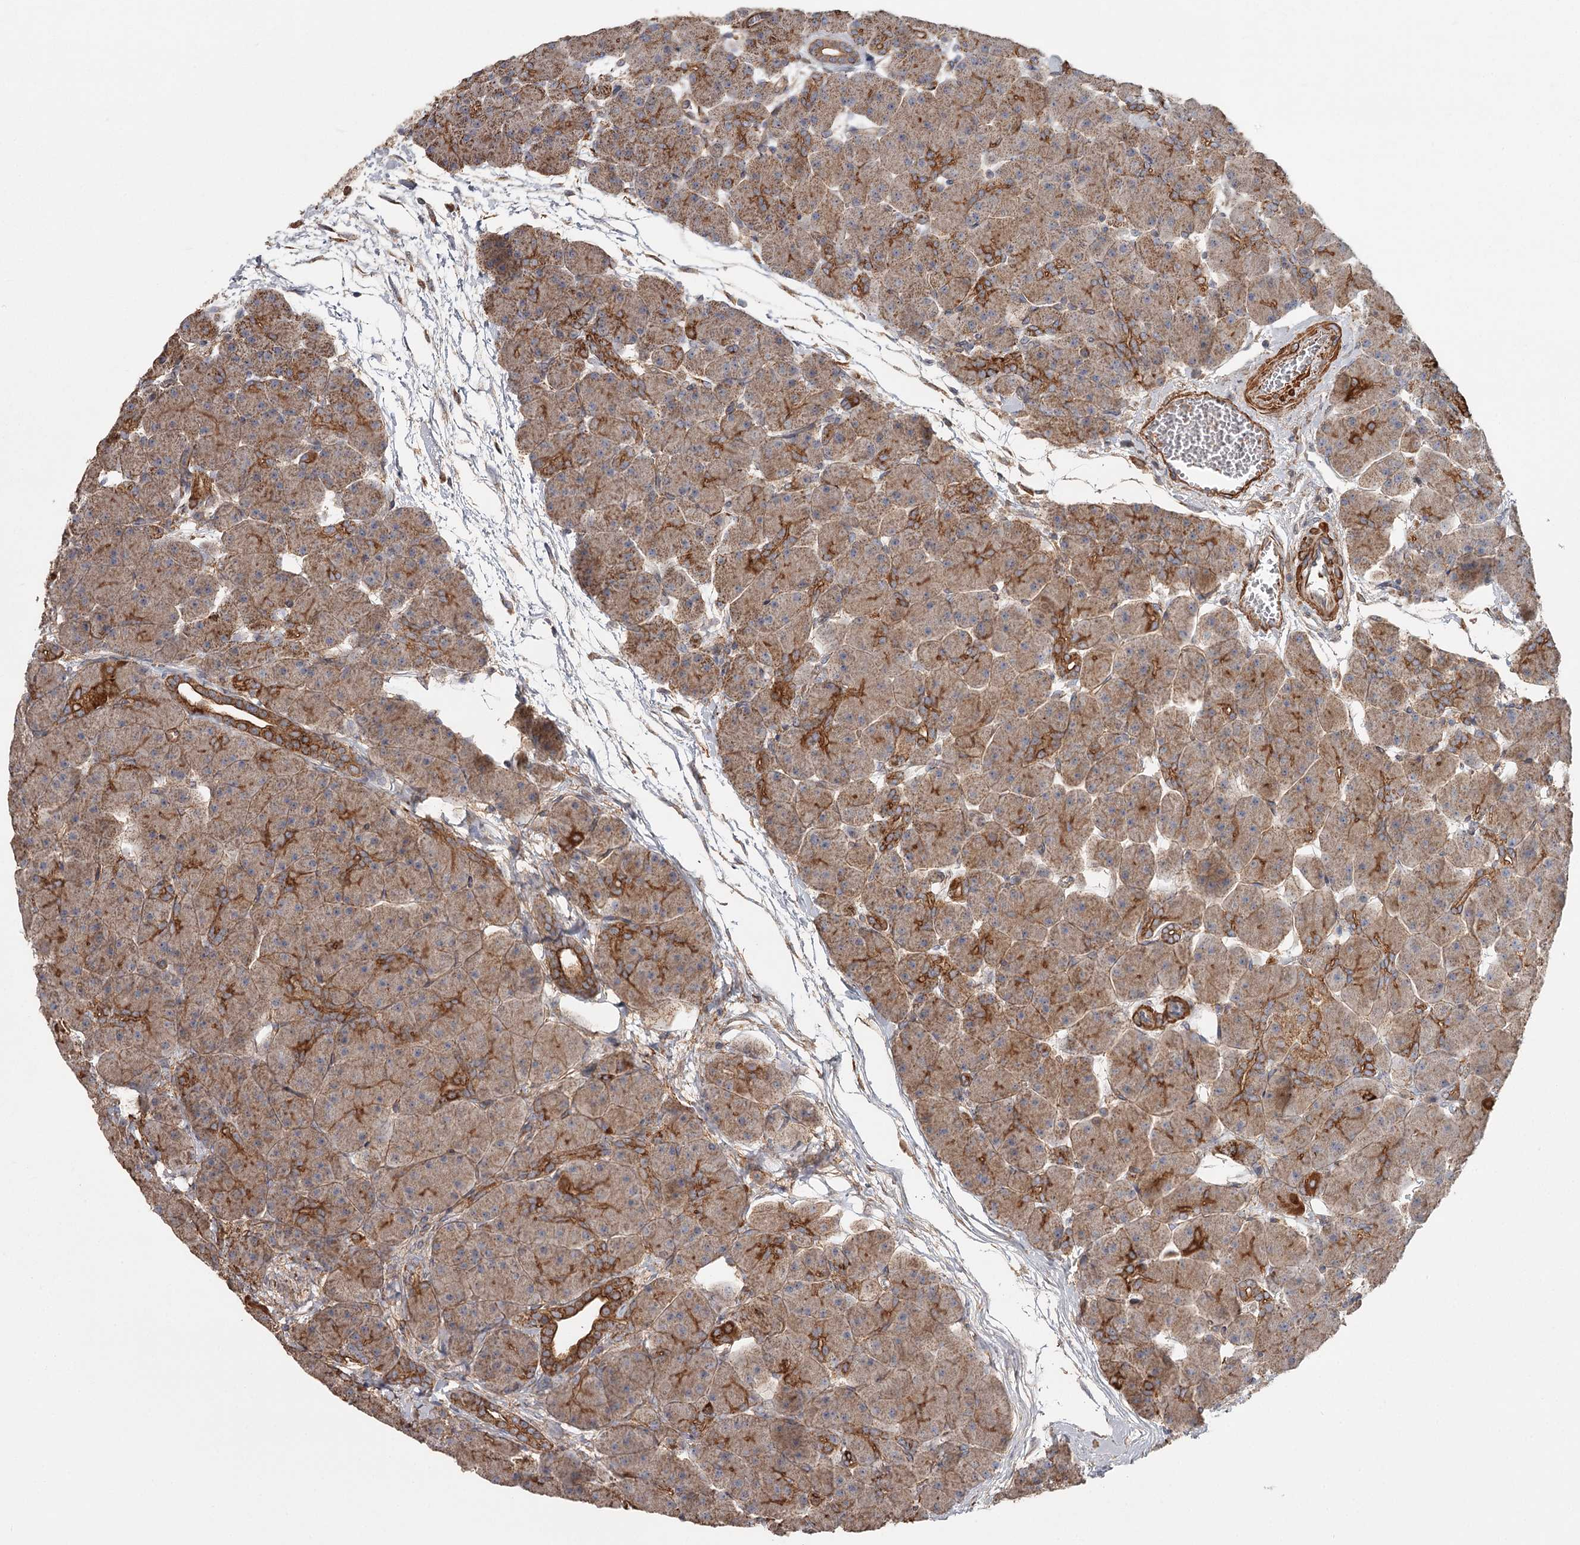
{"staining": {"intensity": "moderate", "quantity": ">75%", "location": "cytoplasmic/membranous"}, "tissue": "pancreas", "cell_type": "Exocrine glandular cells", "image_type": "normal", "snomed": [{"axis": "morphology", "description": "Normal tissue, NOS"}, {"axis": "topography", "description": "Pancreas"}], "caption": "Normal pancreas was stained to show a protein in brown. There is medium levels of moderate cytoplasmic/membranous expression in approximately >75% of exocrine glandular cells. (IHC, brightfield microscopy, high magnification).", "gene": "DHRS9", "patient": {"sex": "male", "age": 66}}